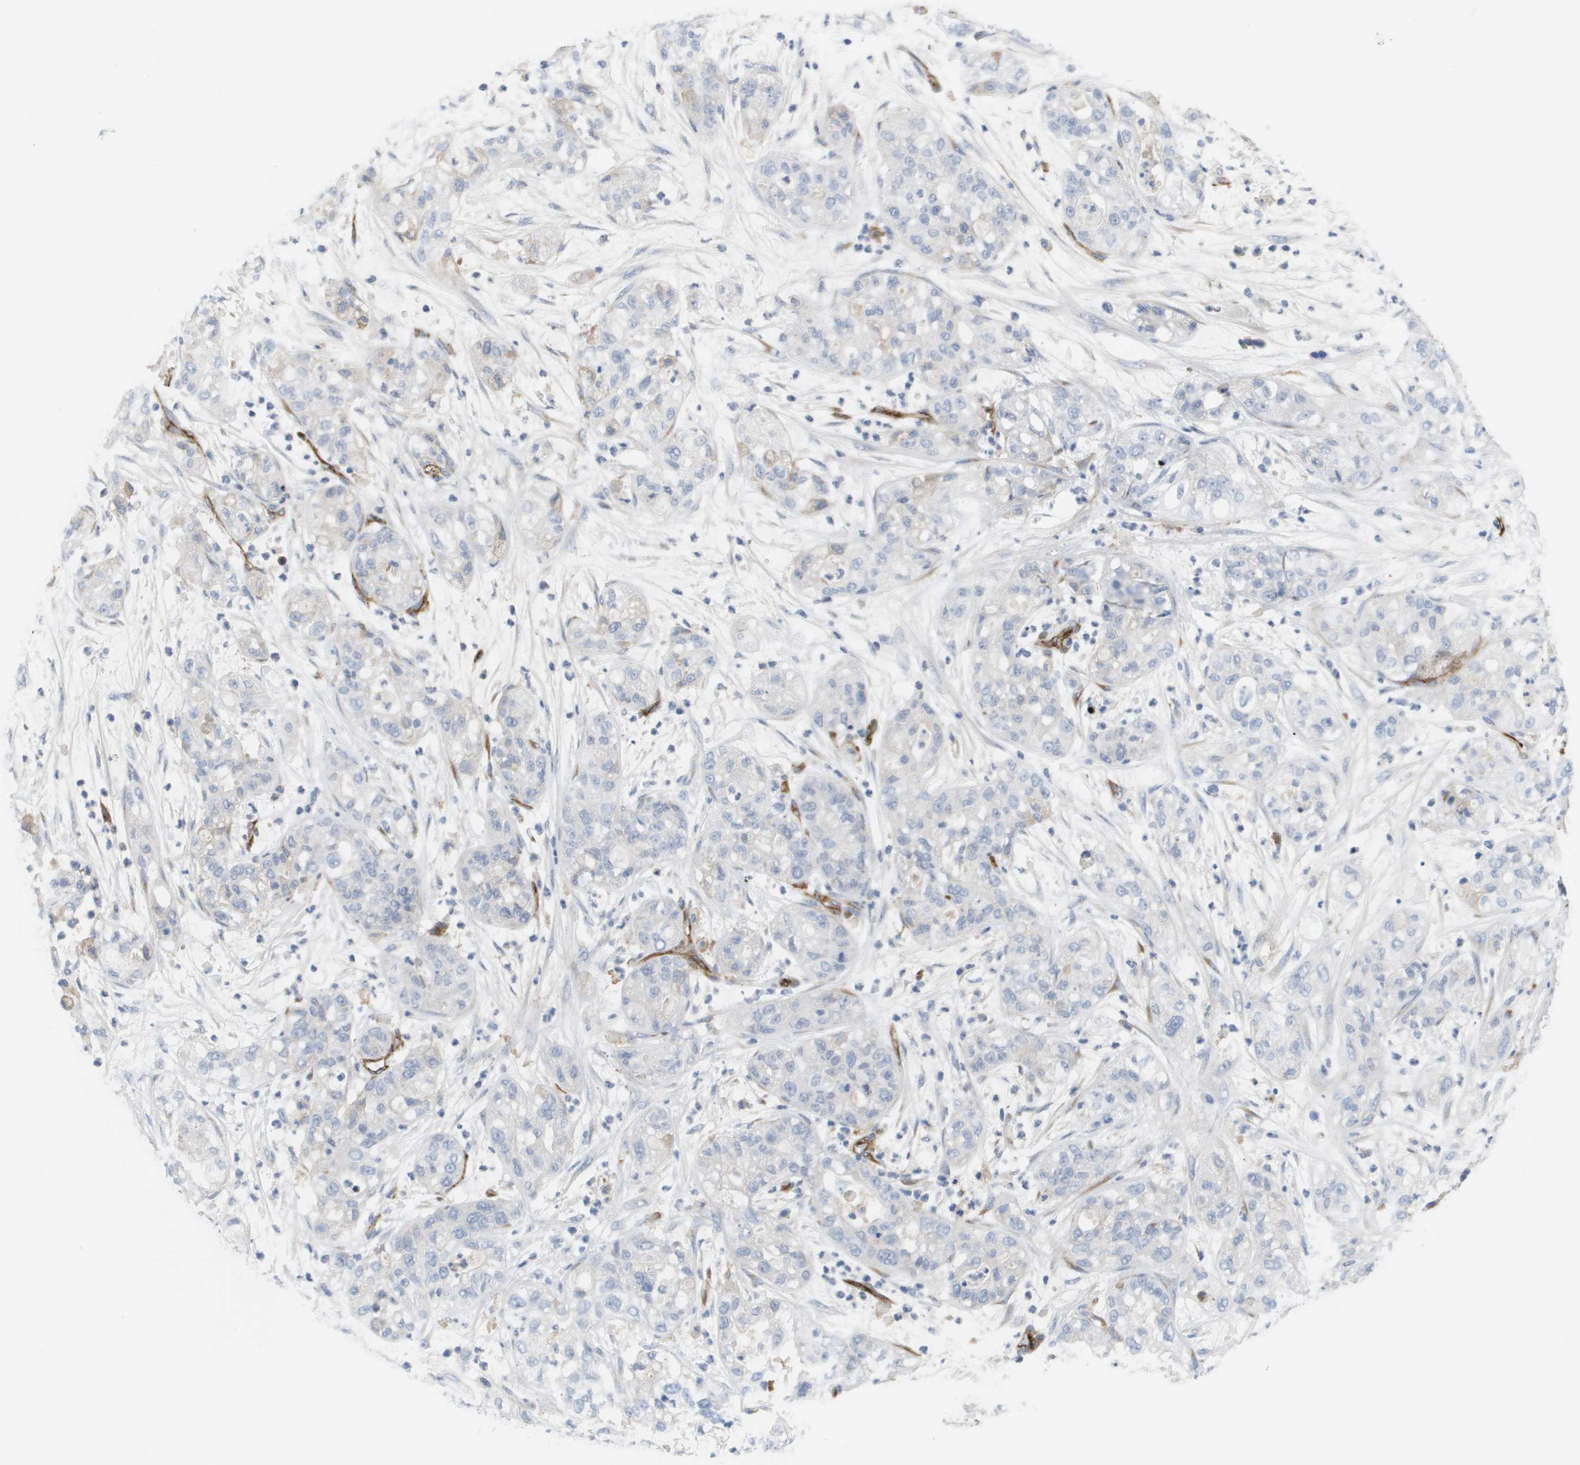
{"staining": {"intensity": "negative", "quantity": "none", "location": "none"}, "tissue": "pancreatic cancer", "cell_type": "Tumor cells", "image_type": "cancer", "snomed": [{"axis": "morphology", "description": "Adenocarcinoma, NOS"}, {"axis": "topography", "description": "Pancreas"}], "caption": "Human pancreatic cancer (adenocarcinoma) stained for a protein using immunohistochemistry reveals no staining in tumor cells.", "gene": "ANGPT2", "patient": {"sex": "female", "age": 78}}